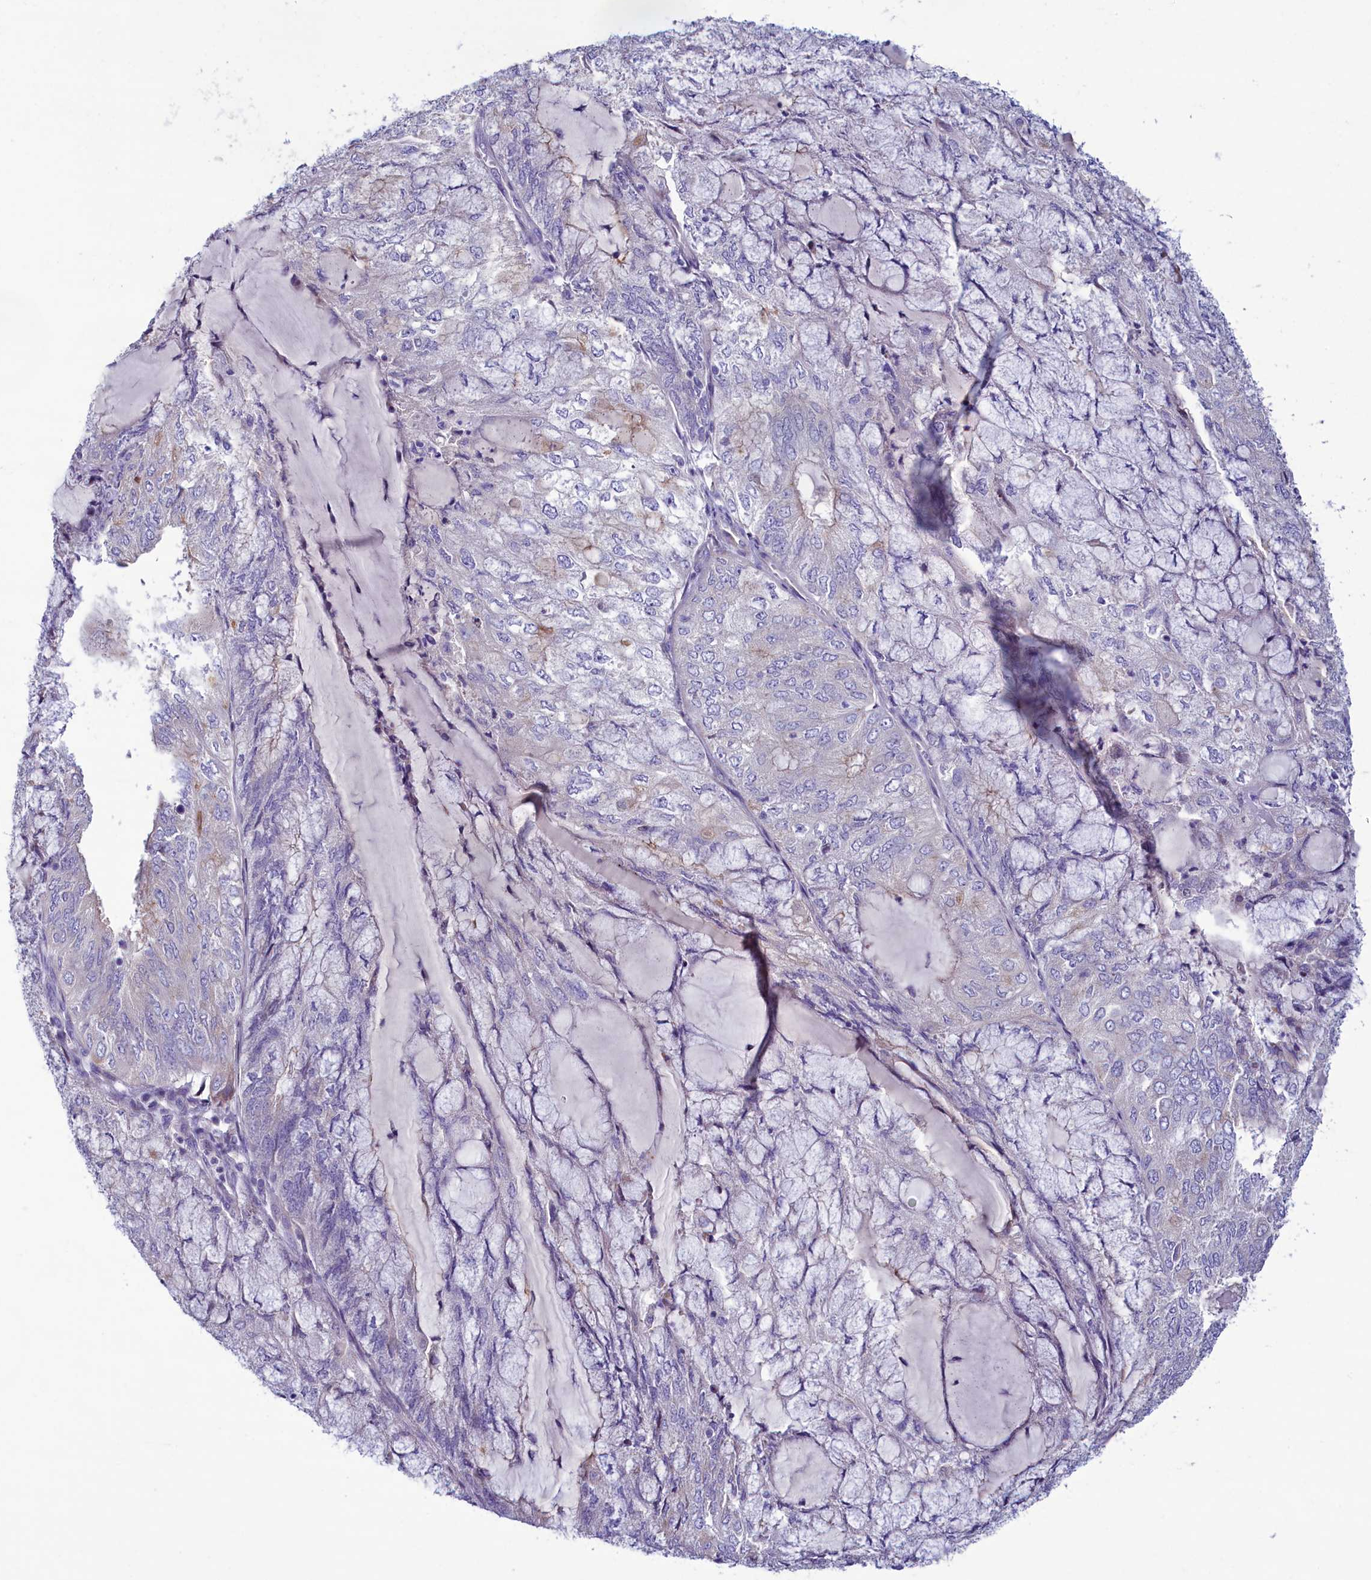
{"staining": {"intensity": "negative", "quantity": "none", "location": "none"}, "tissue": "endometrial cancer", "cell_type": "Tumor cells", "image_type": "cancer", "snomed": [{"axis": "morphology", "description": "Adenocarcinoma, NOS"}, {"axis": "topography", "description": "Endometrium"}], "caption": "Tumor cells are negative for protein expression in human endometrial cancer.", "gene": "KRBOX5", "patient": {"sex": "female", "age": 81}}